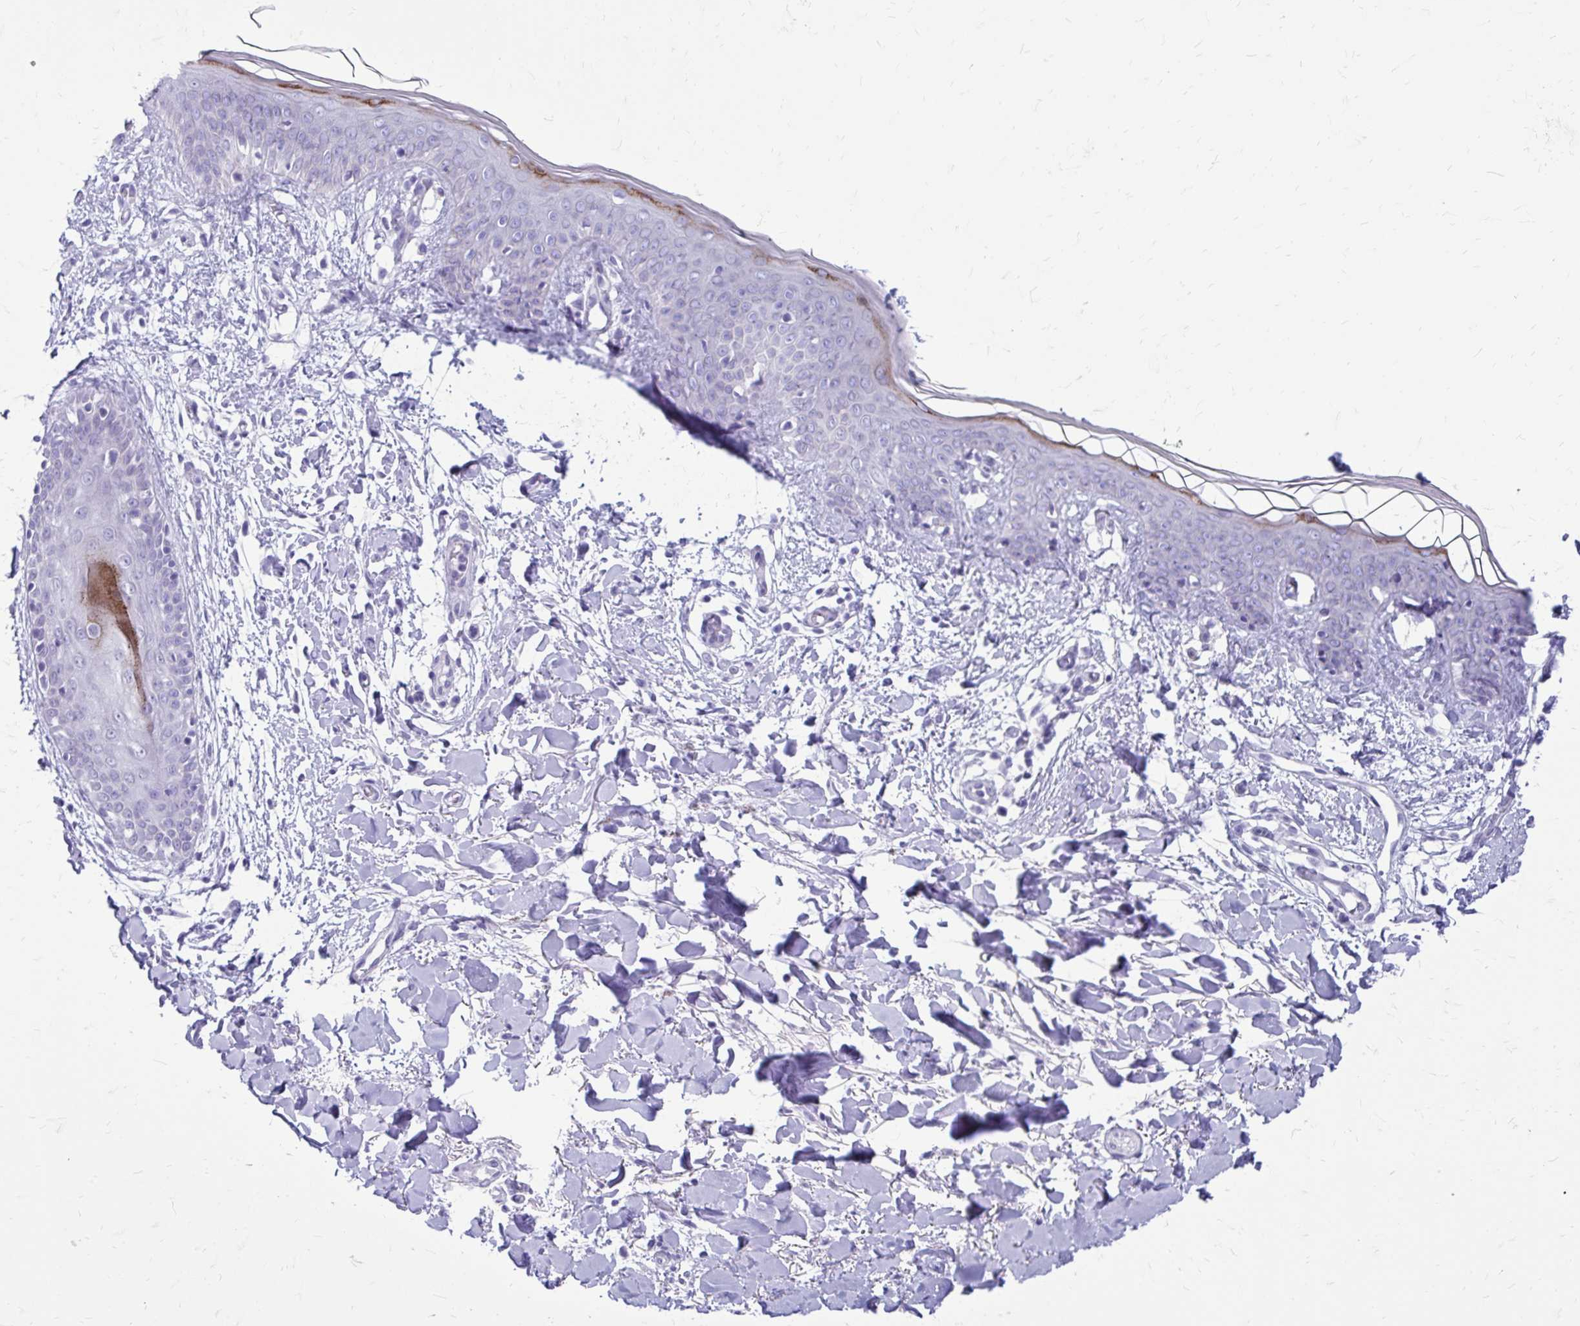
{"staining": {"intensity": "negative", "quantity": "none", "location": "none"}, "tissue": "skin", "cell_type": "Fibroblasts", "image_type": "normal", "snomed": [{"axis": "morphology", "description": "Normal tissue, NOS"}, {"axis": "topography", "description": "Skin"}], "caption": "Protein analysis of benign skin exhibits no significant positivity in fibroblasts.", "gene": "LCN15", "patient": {"sex": "female", "age": 34}}